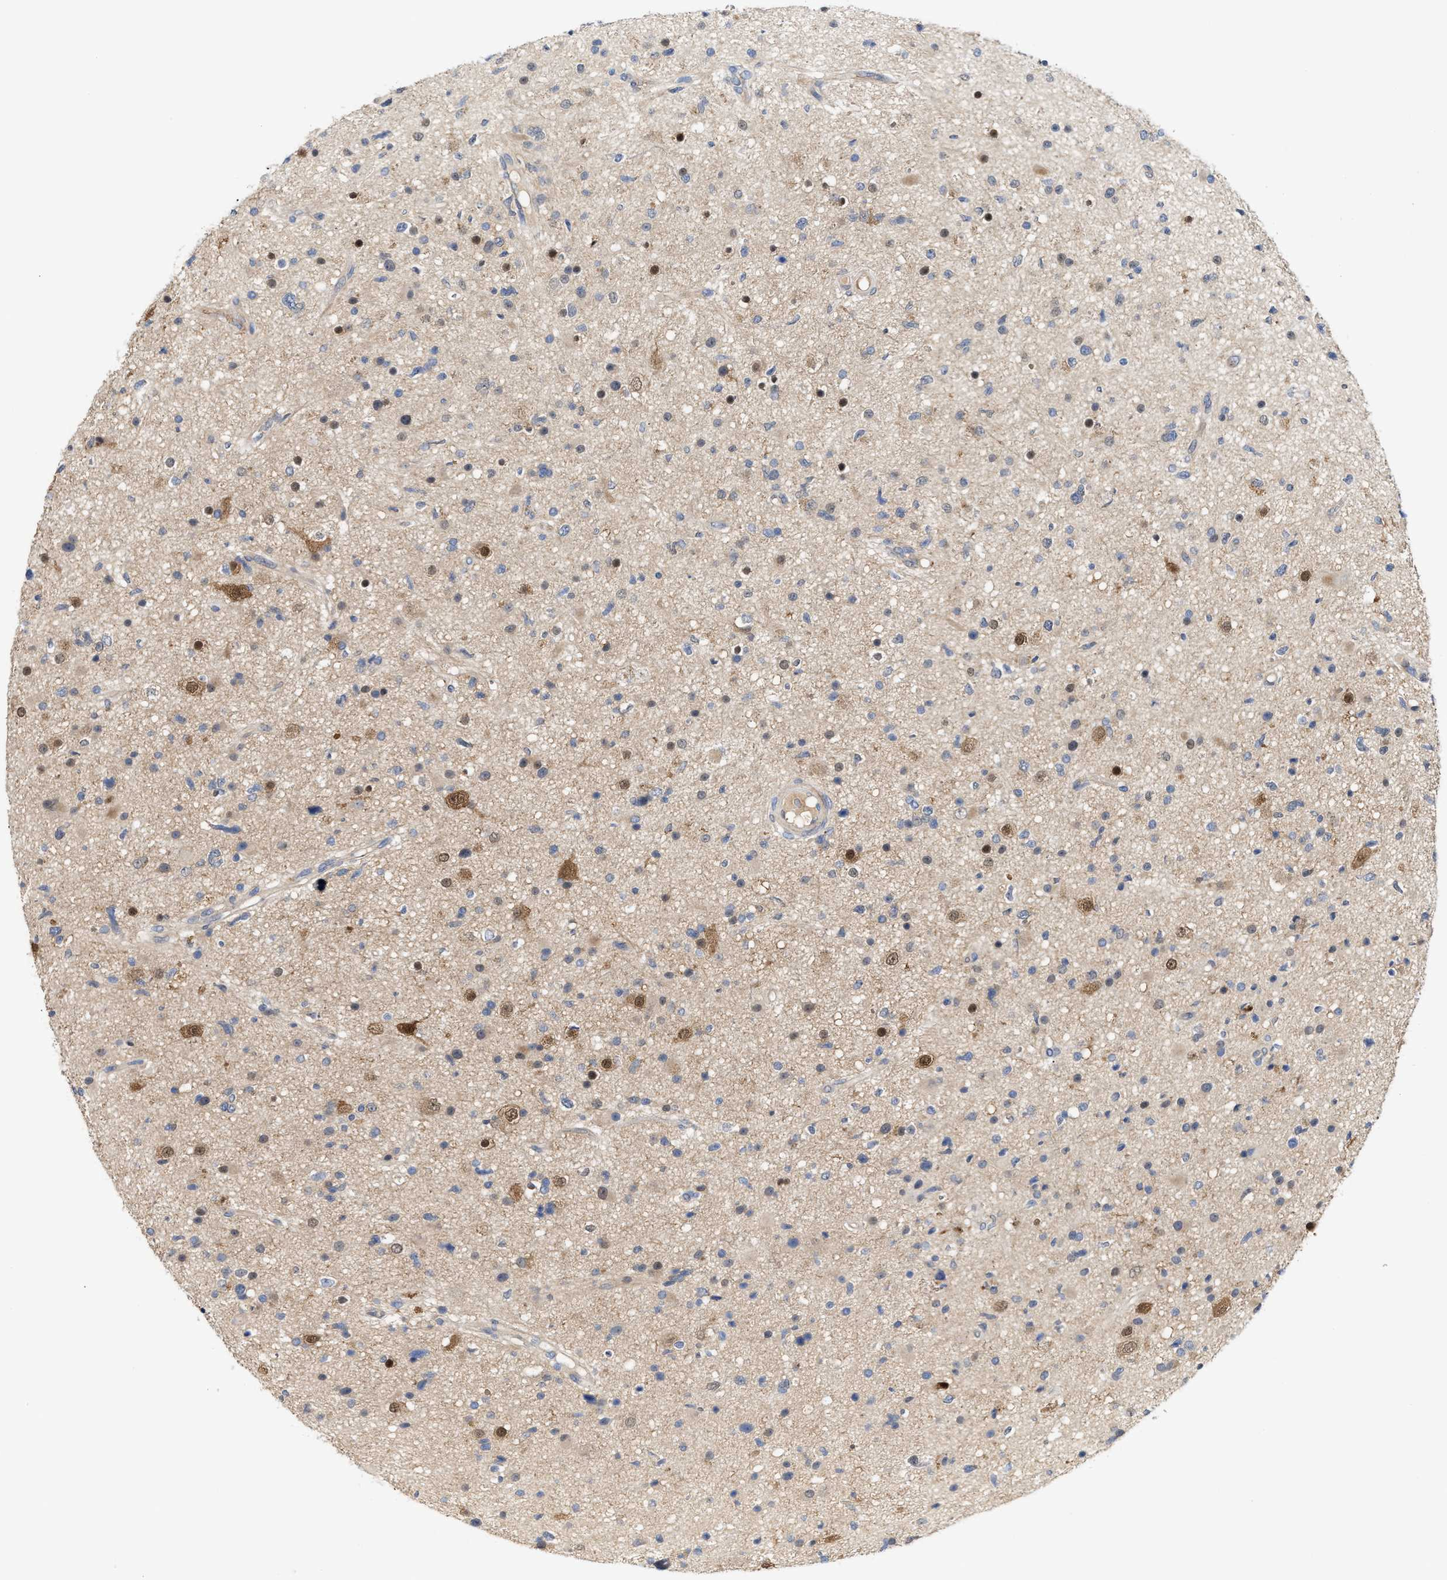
{"staining": {"intensity": "moderate", "quantity": "25%-75%", "location": "cytoplasmic/membranous,nuclear"}, "tissue": "glioma", "cell_type": "Tumor cells", "image_type": "cancer", "snomed": [{"axis": "morphology", "description": "Glioma, malignant, High grade"}, {"axis": "topography", "description": "Brain"}], "caption": "Malignant glioma (high-grade) was stained to show a protein in brown. There is medium levels of moderate cytoplasmic/membranous and nuclear staining in approximately 25%-75% of tumor cells.", "gene": "BBLN", "patient": {"sex": "male", "age": 33}}